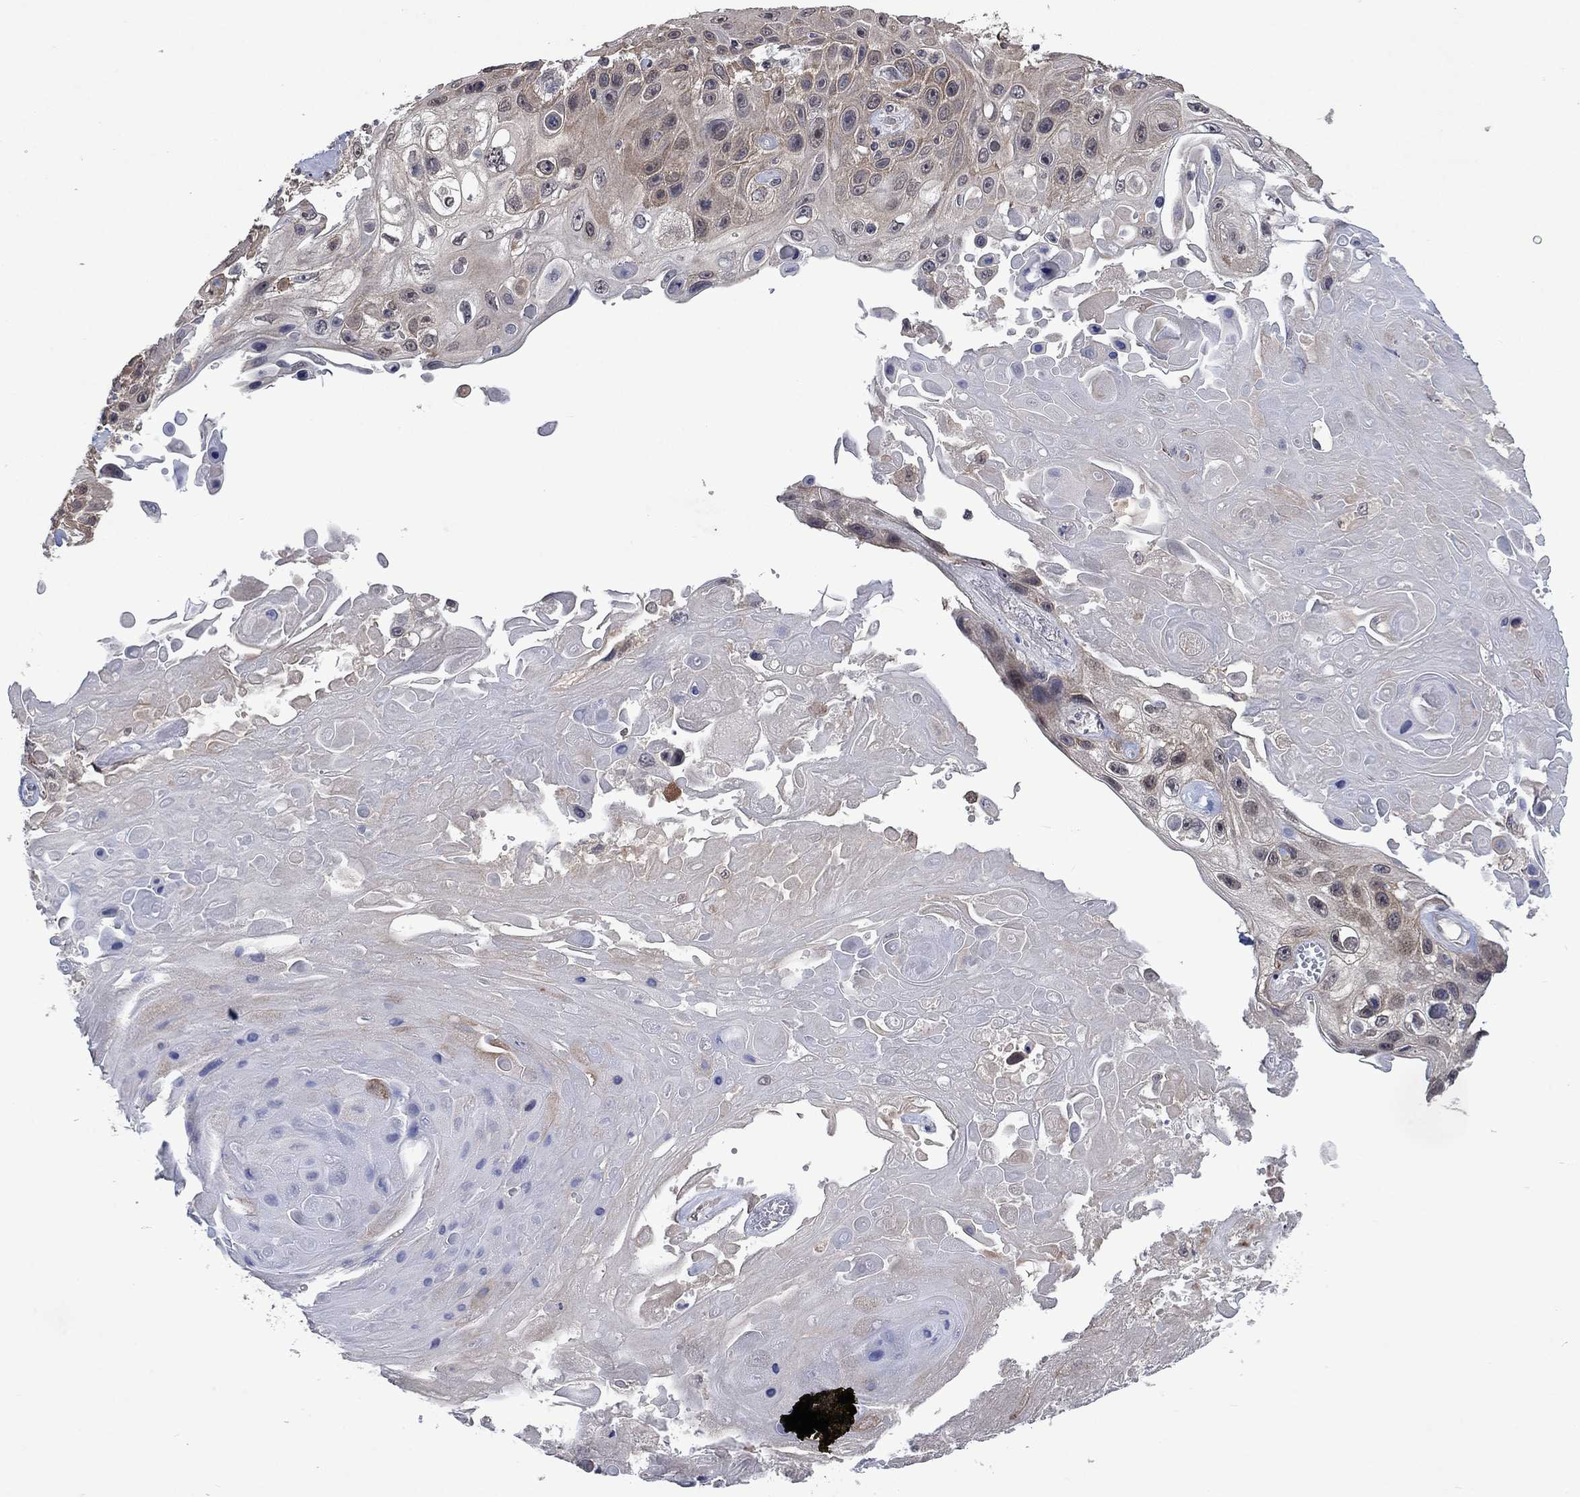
{"staining": {"intensity": "negative", "quantity": "none", "location": "none"}, "tissue": "skin cancer", "cell_type": "Tumor cells", "image_type": "cancer", "snomed": [{"axis": "morphology", "description": "Squamous cell carcinoma, NOS"}, {"axis": "topography", "description": "Skin"}], "caption": "Micrograph shows no protein positivity in tumor cells of skin cancer tissue.", "gene": "PPP1R9A", "patient": {"sex": "male", "age": 82}}